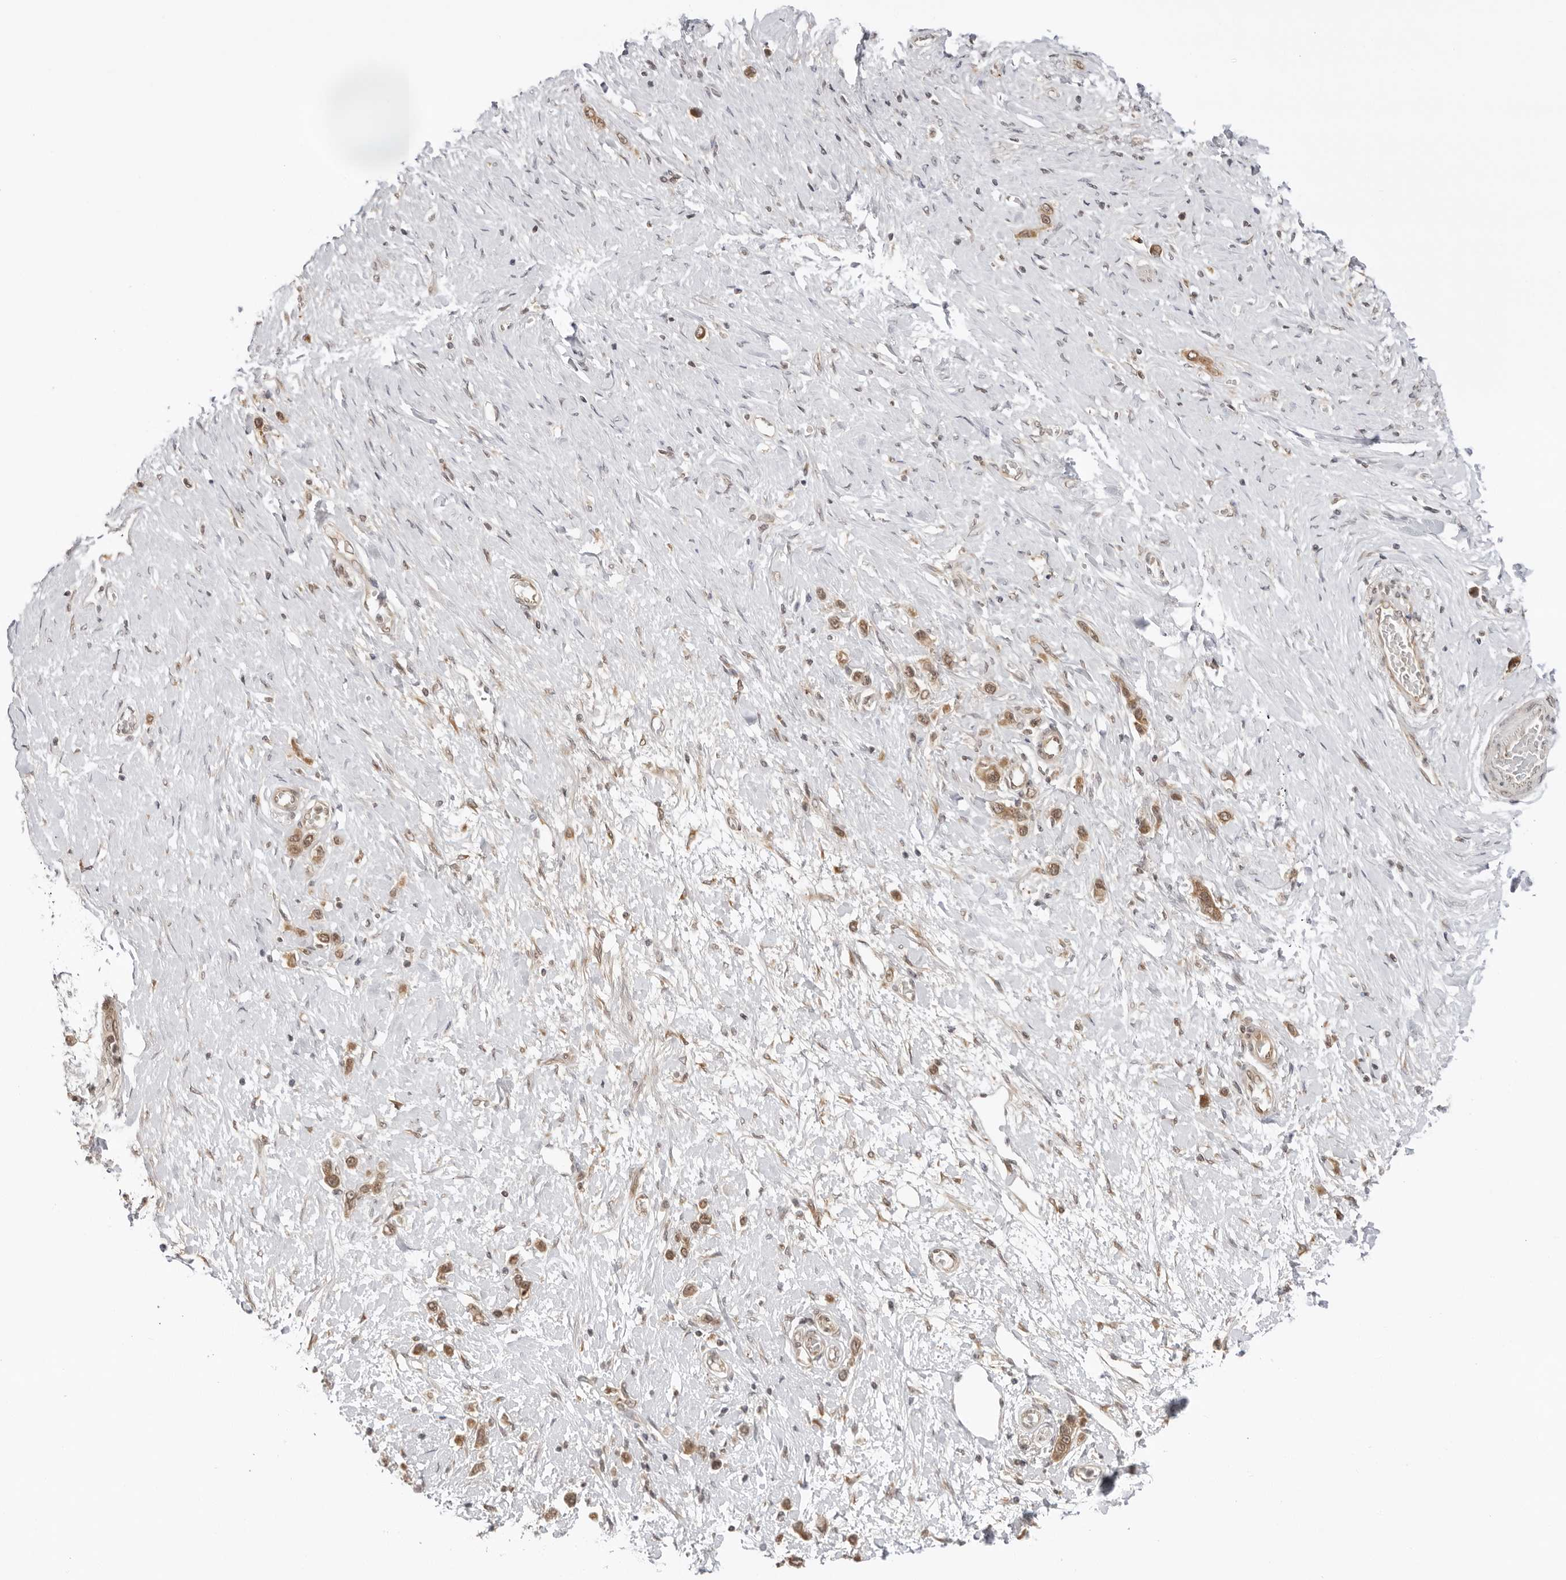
{"staining": {"intensity": "moderate", "quantity": ">75%", "location": "cytoplasmic/membranous,nuclear"}, "tissue": "stomach cancer", "cell_type": "Tumor cells", "image_type": "cancer", "snomed": [{"axis": "morphology", "description": "Adenocarcinoma, NOS"}, {"axis": "topography", "description": "Stomach"}], "caption": "Human stomach cancer (adenocarcinoma) stained for a protein (brown) exhibits moderate cytoplasmic/membranous and nuclear positive positivity in about >75% of tumor cells.", "gene": "PRRC2C", "patient": {"sex": "female", "age": 65}}